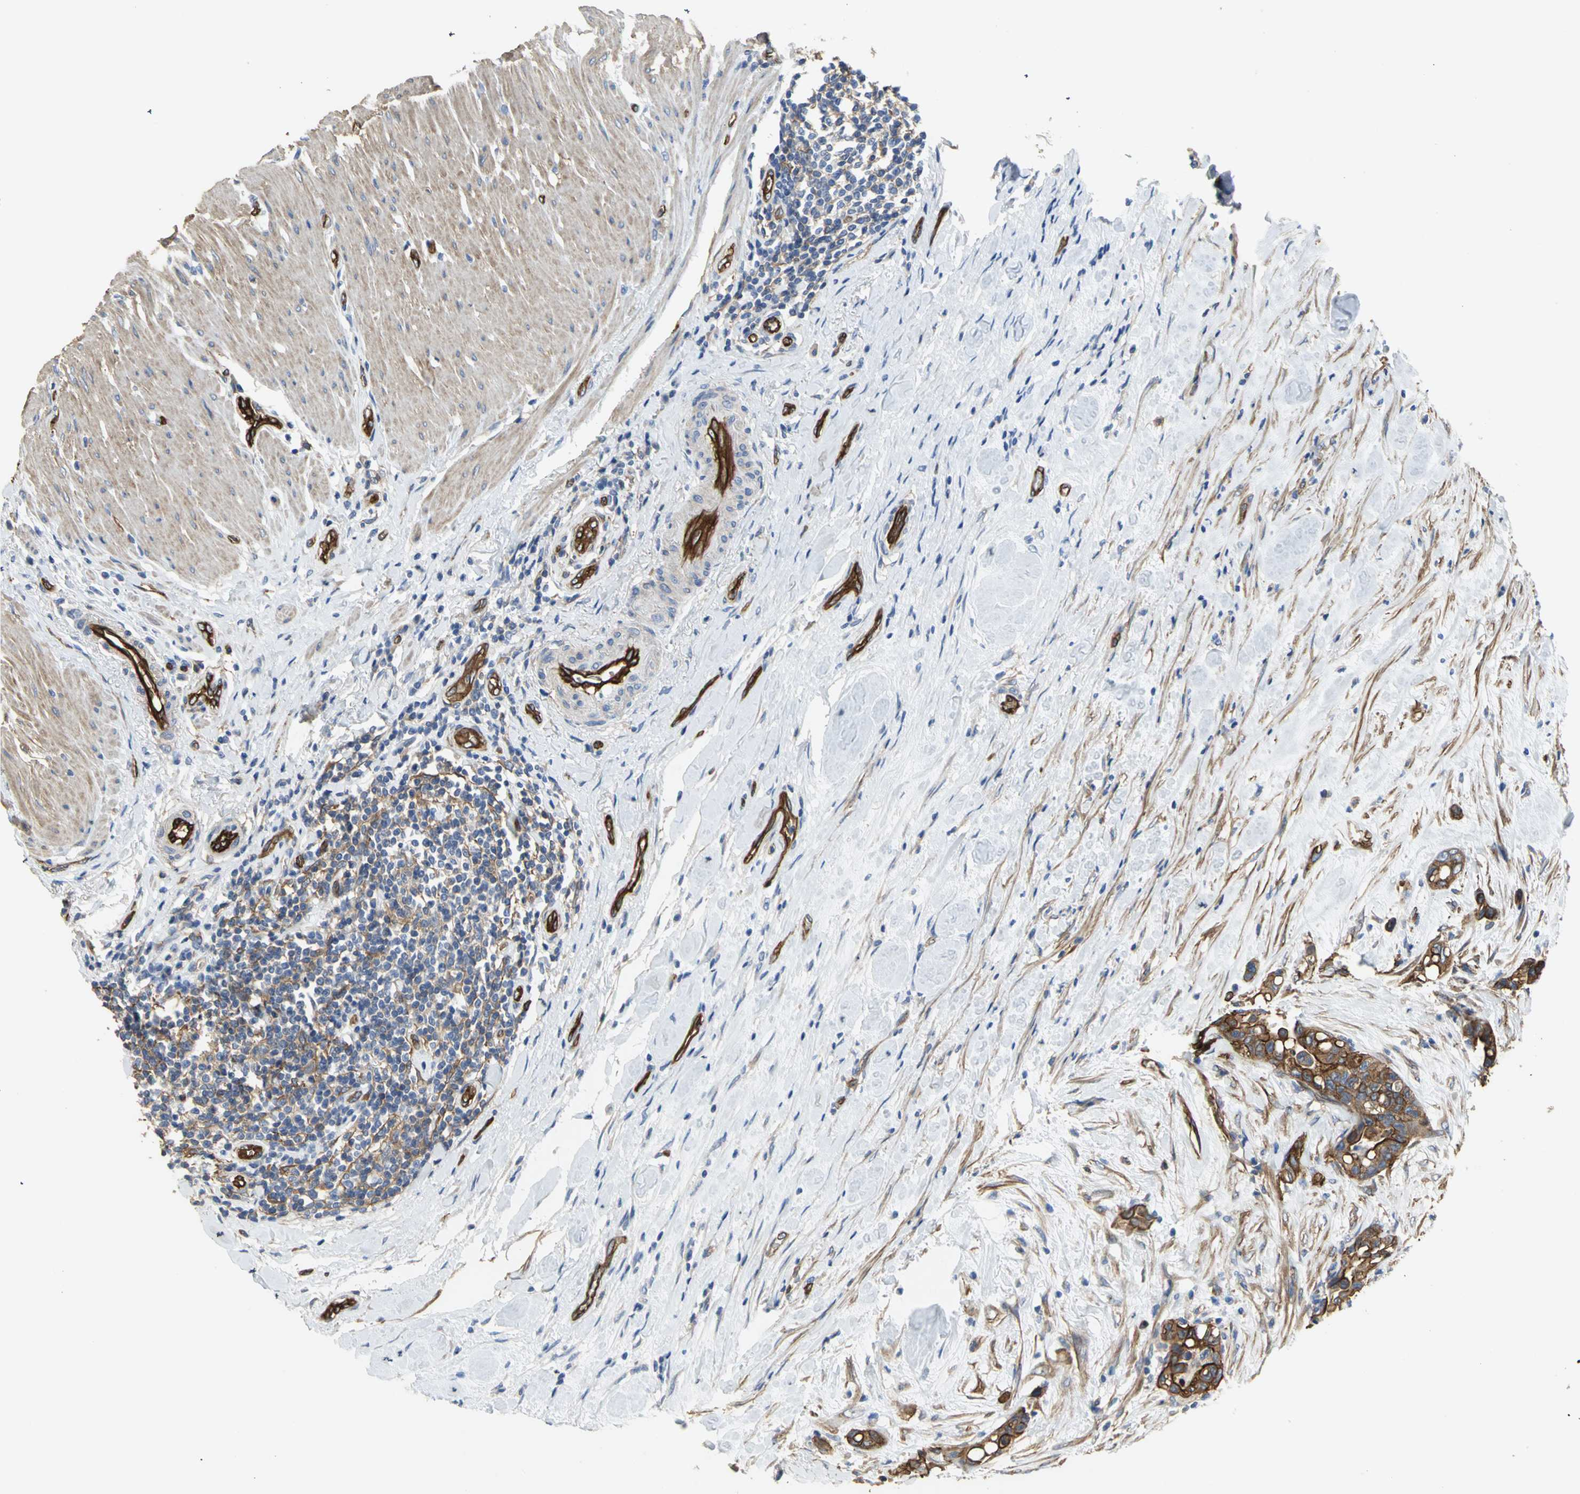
{"staining": {"intensity": "strong", "quantity": ">75%", "location": "cytoplasmic/membranous"}, "tissue": "colorectal cancer", "cell_type": "Tumor cells", "image_type": "cancer", "snomed": [{"axis": "morphology", "description": "Adenocarcinoma, NOS"}, {"axis": "topography", "description": "Colon"}], "caption": "Protein staining of colorectal cancer (adenocarcinoma) tissue exhibits strong cytoplasmic/membranous staining in approximately >75% of tumor cells.", "gene": "FLNB", "patient": {"sex": "male", "age": 82}}